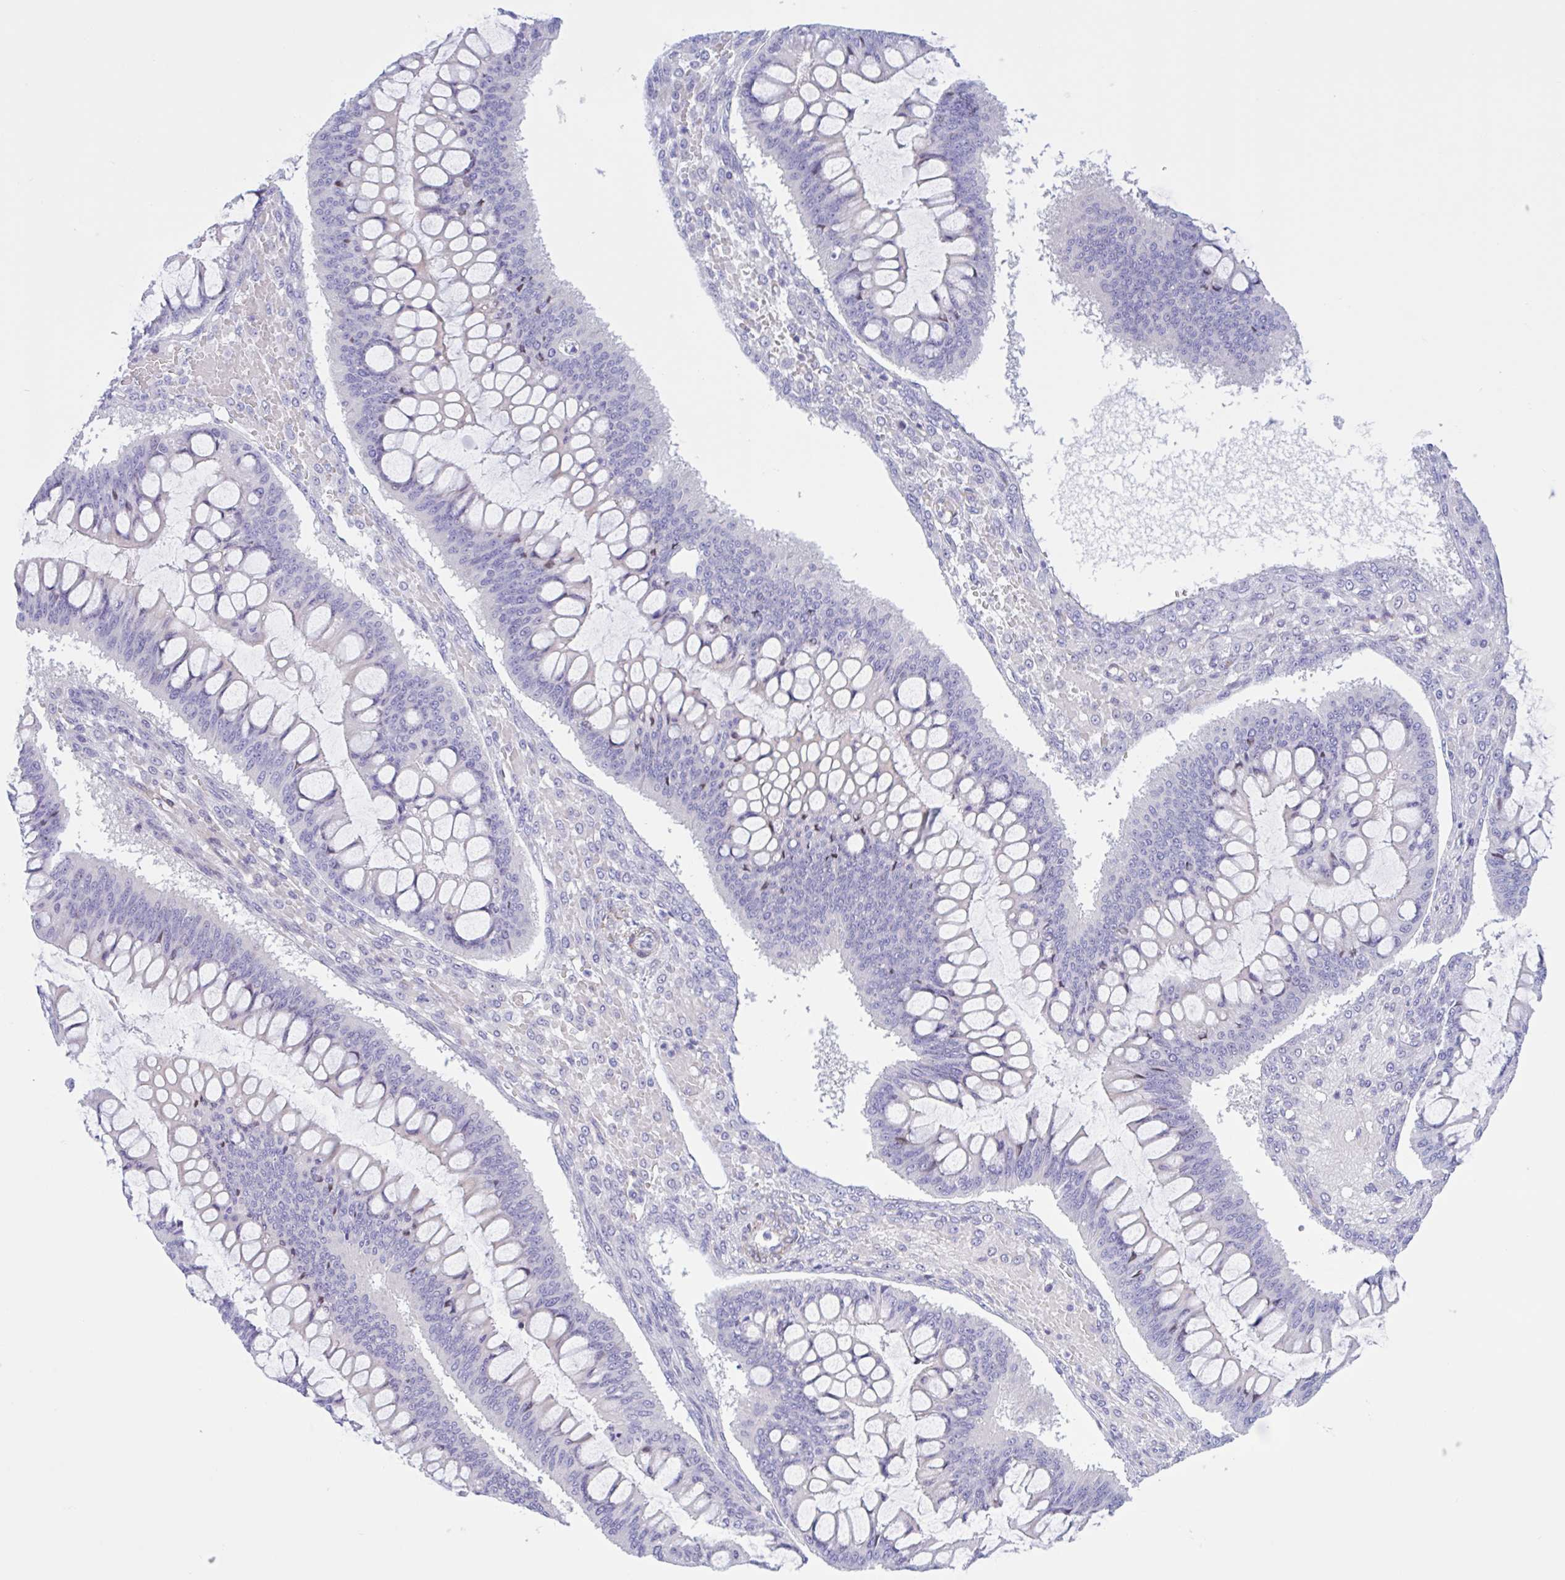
{"staining": {"intensity": "negative", "quantity": "none", "location": "none"}, "tissue": "ovarian cancer", "cell_type": "Tumor cells", "image_type": "cancer", "snomed": [{"axis": "morphology", "description": "Cystadenocarcinoma, mucinous, NOS"}, {"axis": "topography", "description": "Ovary"}], "caption": "High power microscopy photomicrograph of an immunohistochemistry (IHC) micrograph of ovarian cancer (mucinous cystadenocarcinoma), revealing no significant staining in tumor cells.", "gene": "AHCYL2", "patient": {"sex": "female", "age": 73}}